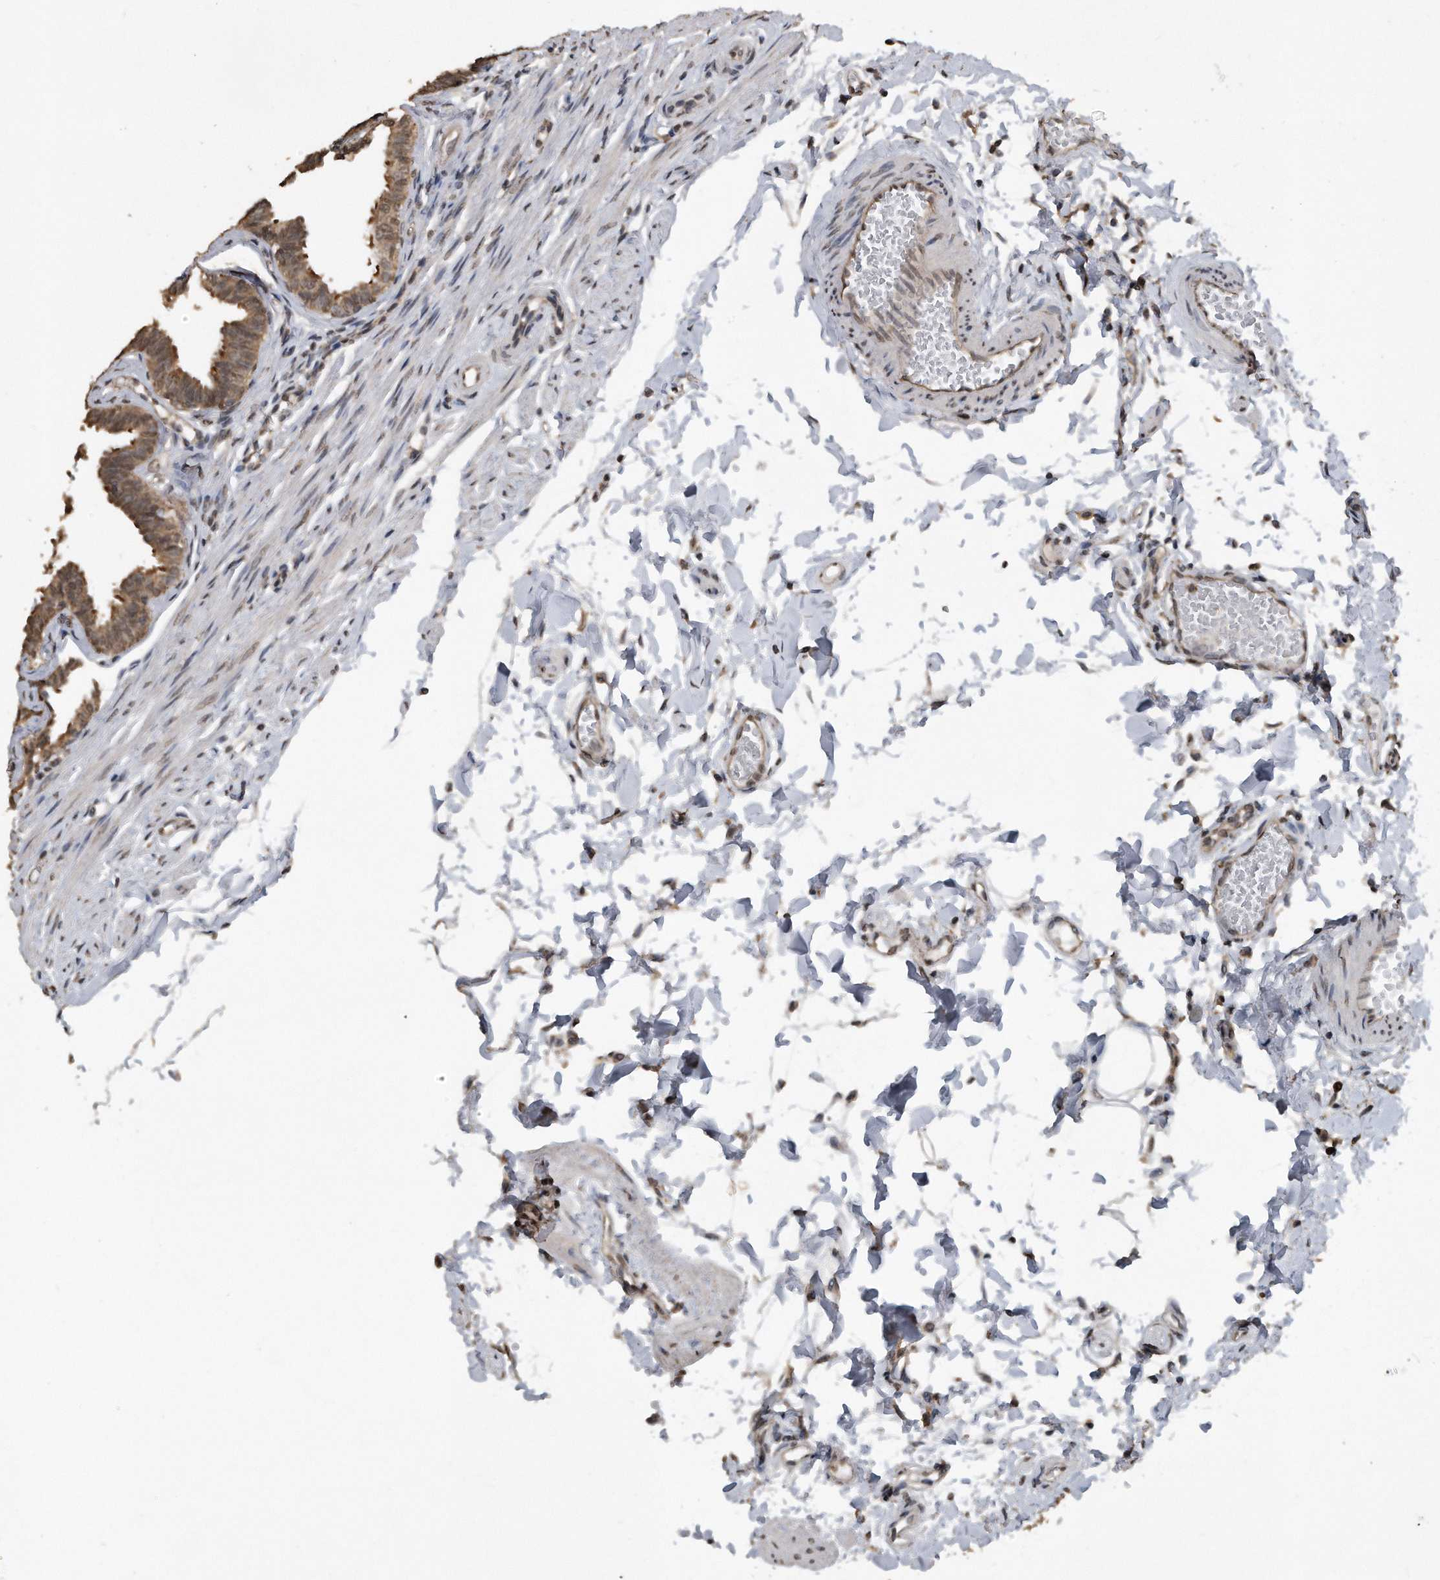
{"staining": {"intensity": "moderate", "quantity": ">75%", "location": "cytoplasmic/membranous,nuclear"}, "tissue": "fallopian tube", "cell_type": "Glandular cells", "image_type": "normal", "snomed": [{"axis": "morphology", "description": "Normal tissue, NOS"}, {"axis": "topography", "description": "Fallopian tube"}, {"axis": "topography", "description": "Ovary"}], "caption": "Normal fallopian tube was stained to show a protein in brown. There is medium levels of moderate cytoplasmic/membranous,nuclear expression in about >75% of glandular cells. The staining is performed using DAB (3,3'-diaminobenzidine) brown chromogen to label protein expression. The nuclei are counter-stained blue using hematoxylin.", "gene": "CRYZL1", "patient": {"sex": "female", "age": 23}}